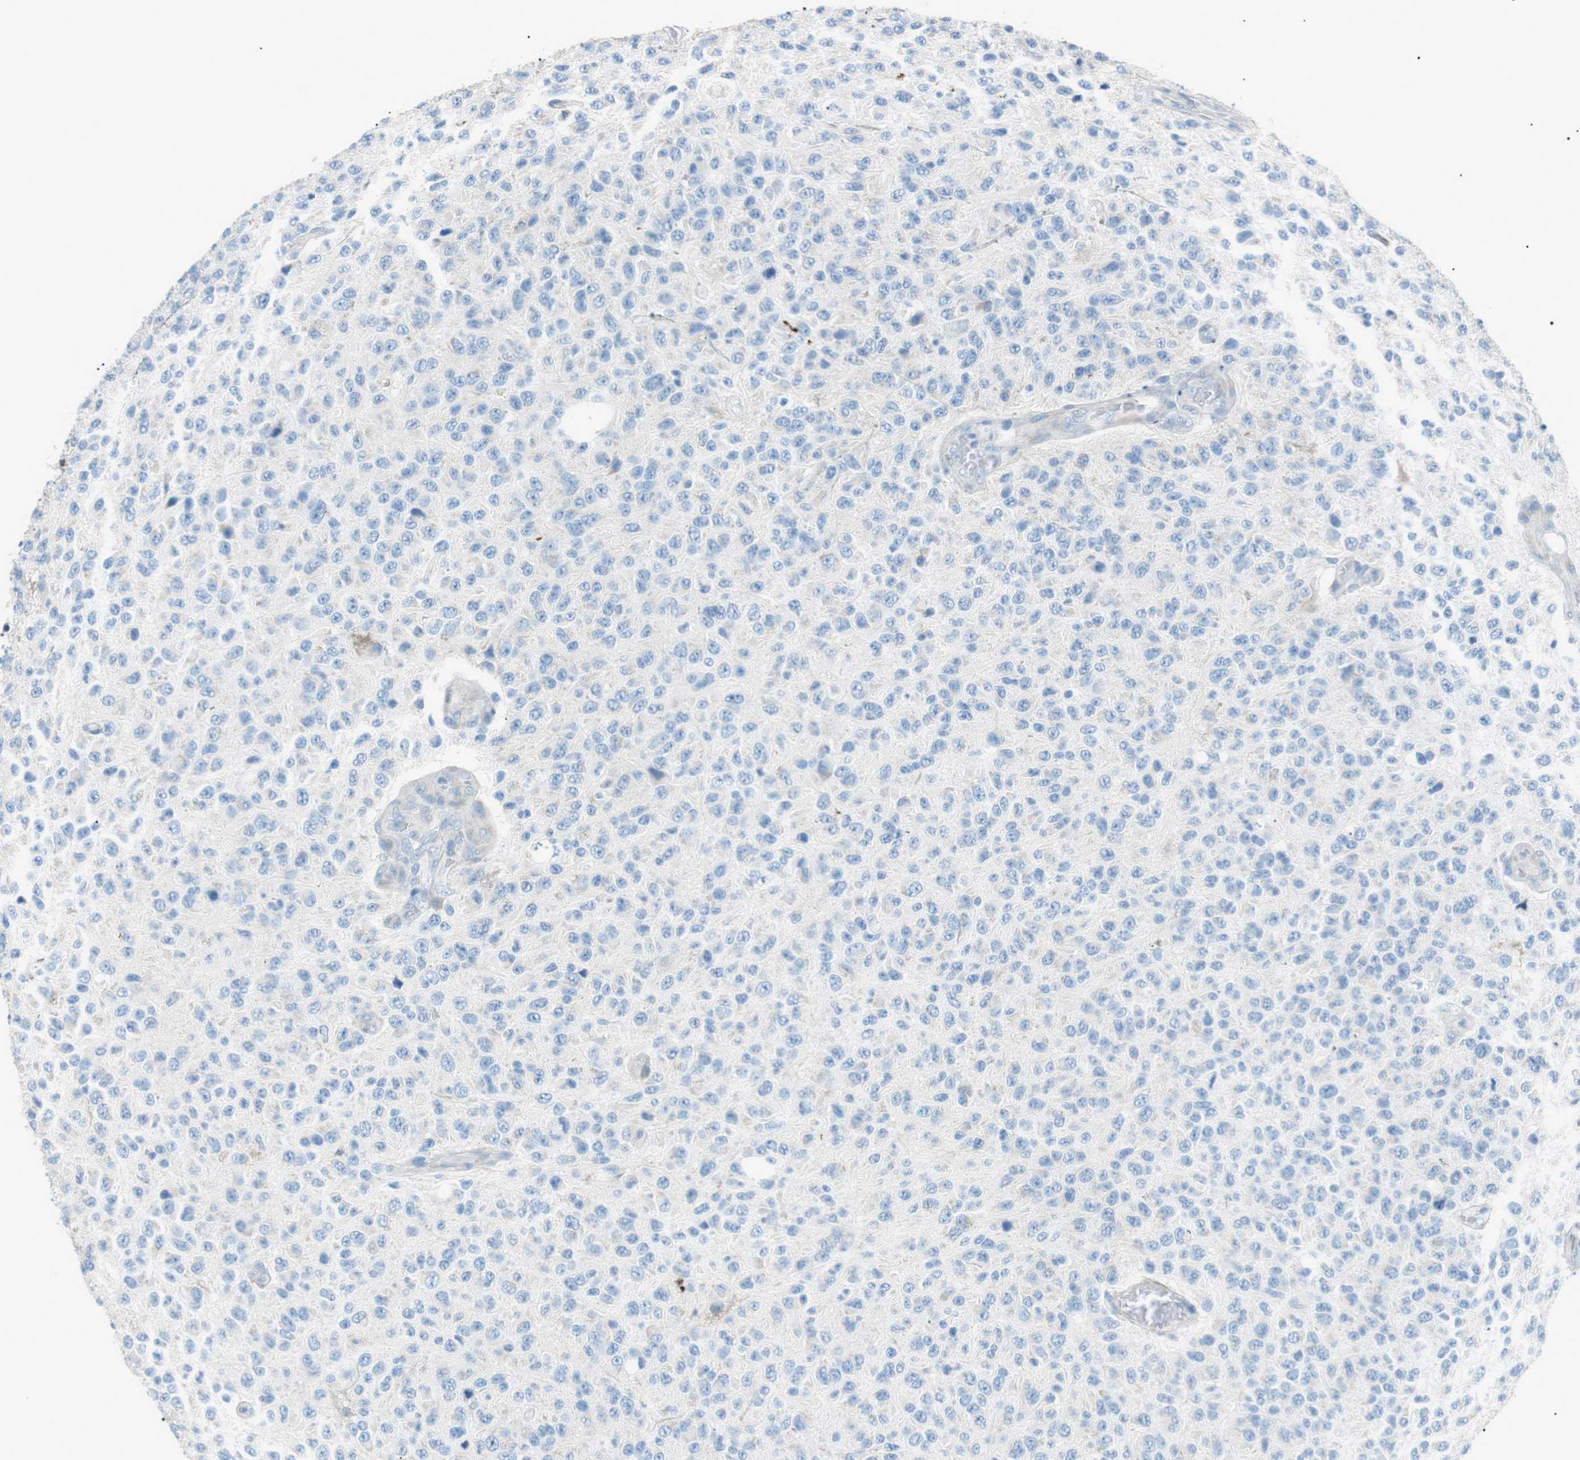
{"staining": {"intensity": "negative", "quantity": "none", "location": "none"}, "tissue": "glioma", "cell_type": "Tumor cells", "image_type": "cancer", "snomed": [{"axis": "morphology", "description": "Glioma, malignant, High grade"}, {"axis": "topography", "description": "pancreas cauda"}], "caption": "The IHC photomicrograph has no significant staining in tumor cells of malignant glioma (high-grade) tissue. (IHC, brightfield microscopy, high magnification).", "gene": "MTARC2", "patient": {"sex": "male", "age": 60}}